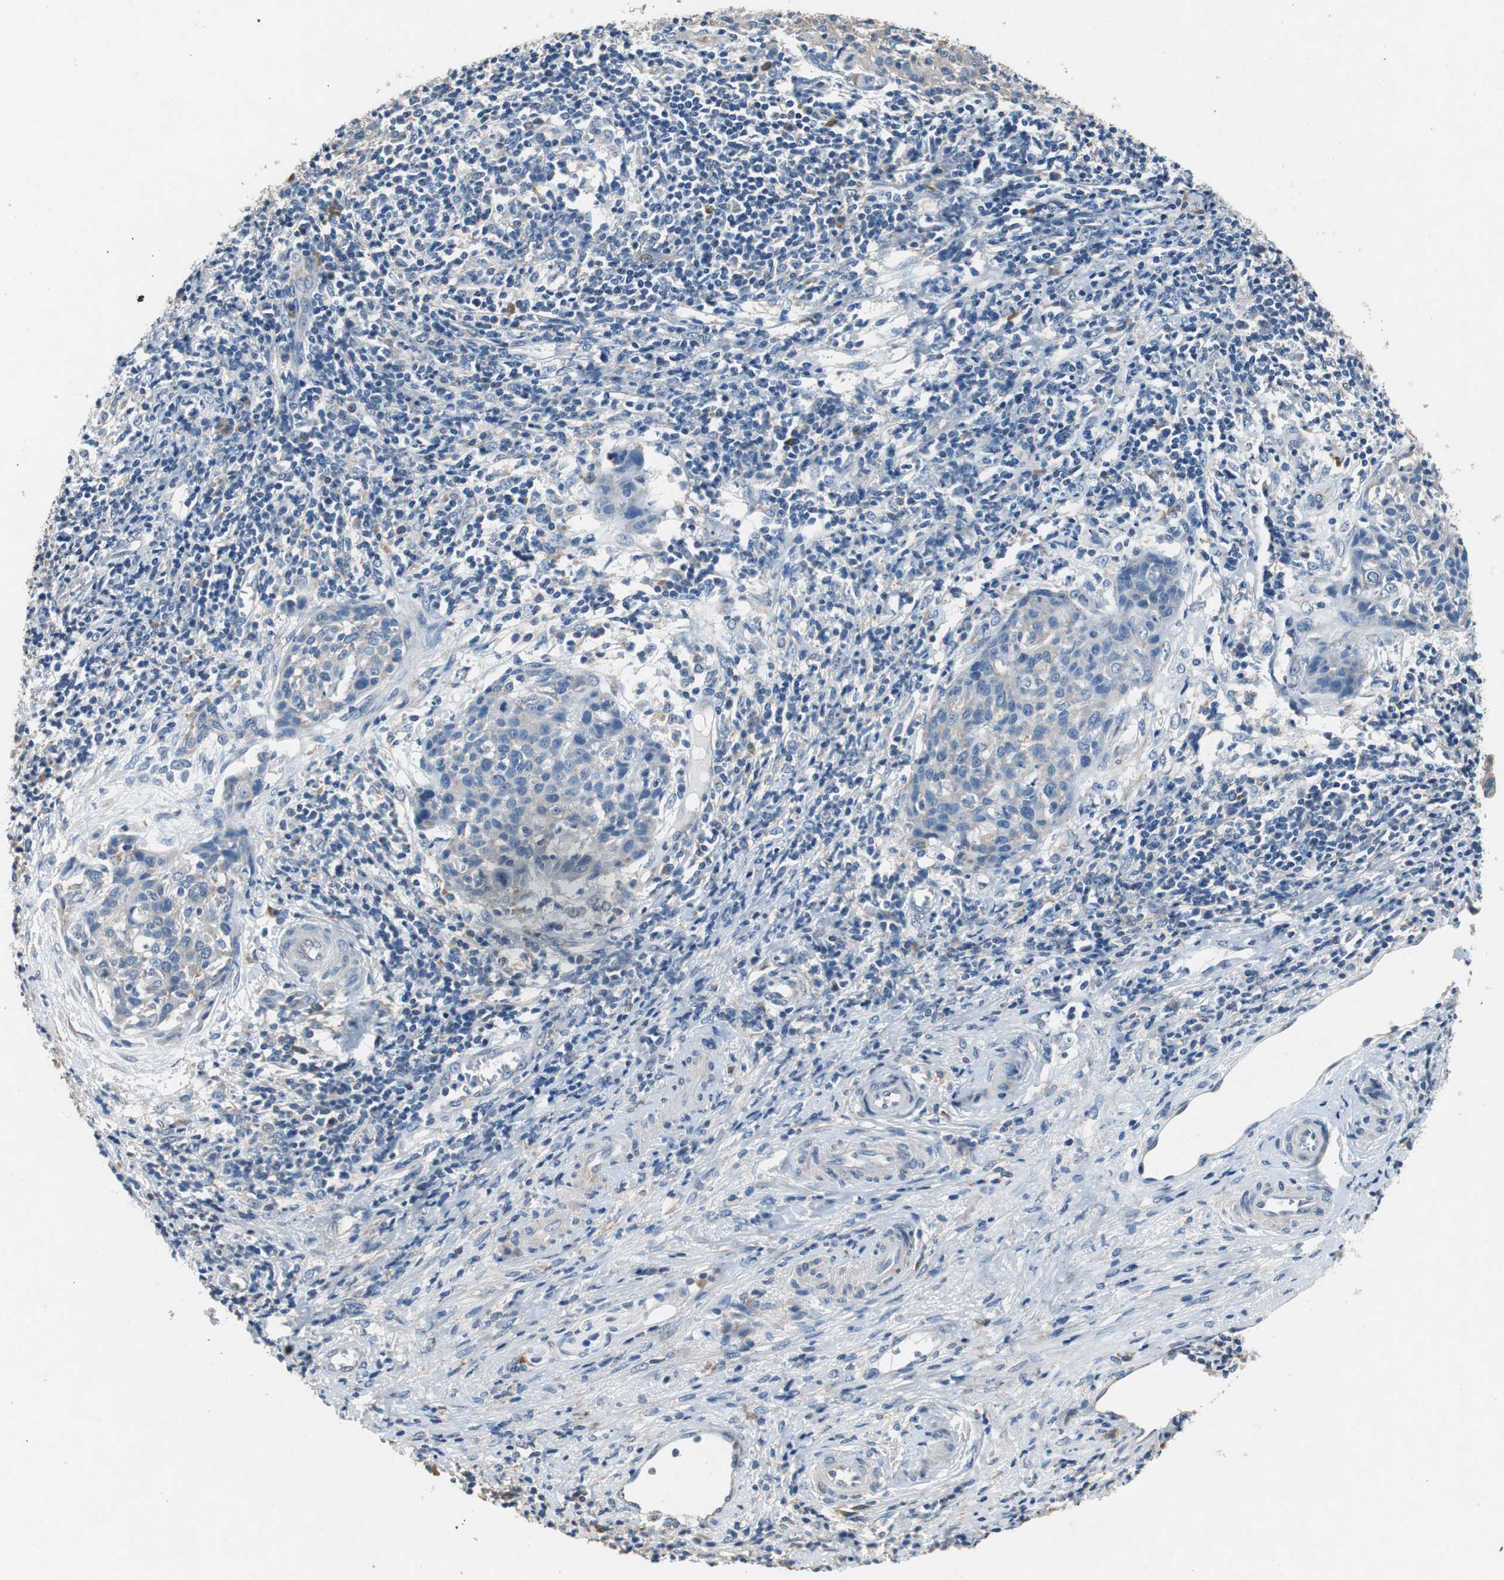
{"staining": {"intensity": "weak", "quantity": ">75%", "location": "cytoplasmic/membranous"}, "tissue": "cervical cancer", "cell_type": "Tumor cells", "image_type": "cancer", "snomed": [{"axis": "morphology", "description": "Squamous cell carcinoma, NOS"}, {"axis": "topography", "description": "Cervix"}], "caption": "Approximately >75% of tumor cells in human cervical cancer show weak cytoplasmic/membranous protein positivity as visualized by brown immunohistochemical staining.", "gene": "RPL35", "patient": {"sex": "female", "age": 38}}